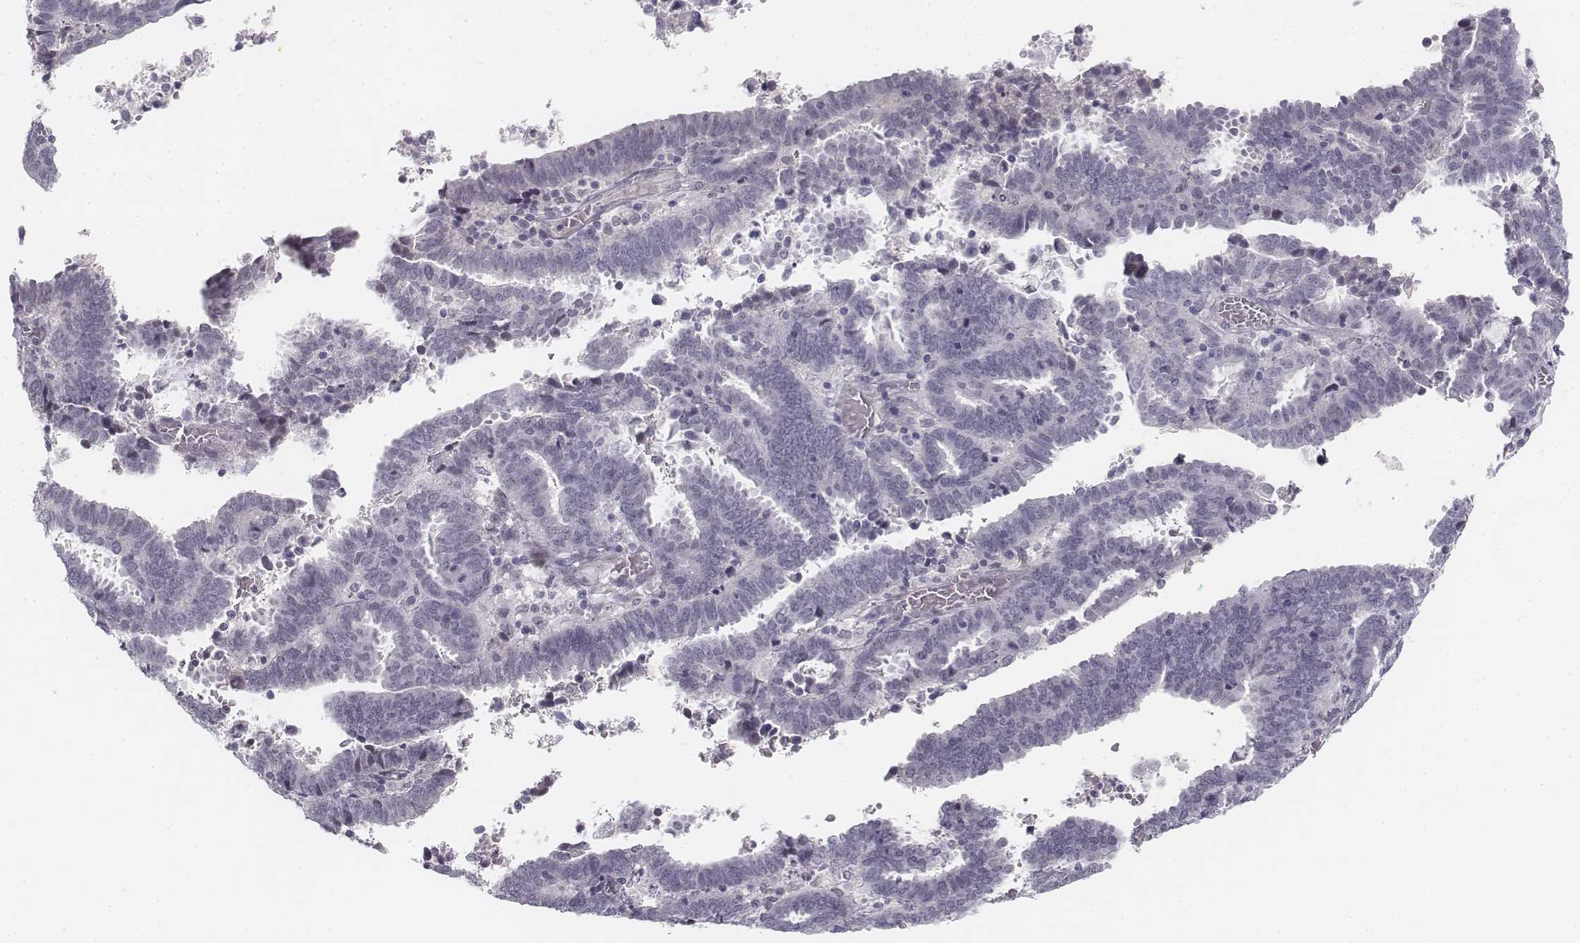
{"staining": {"intensity": "negative", "quantity": "none", "location": "none"}, "tissue": "endometrial cancer", "cell_type": "Tumor cells", "image_type": "cancer", "snomed": [{"axis": "morphology", "description": "Adenocarcinoma, NOS"}, {"axis": "topography", "description": "Uterus"}], "caption": "The IHC micrograph has no significant positivity in tumor cells of adenocarcinoma (endometrial) tissue.", "gene": "KRT84", "patient": {"sex": "female", "age": 83}}